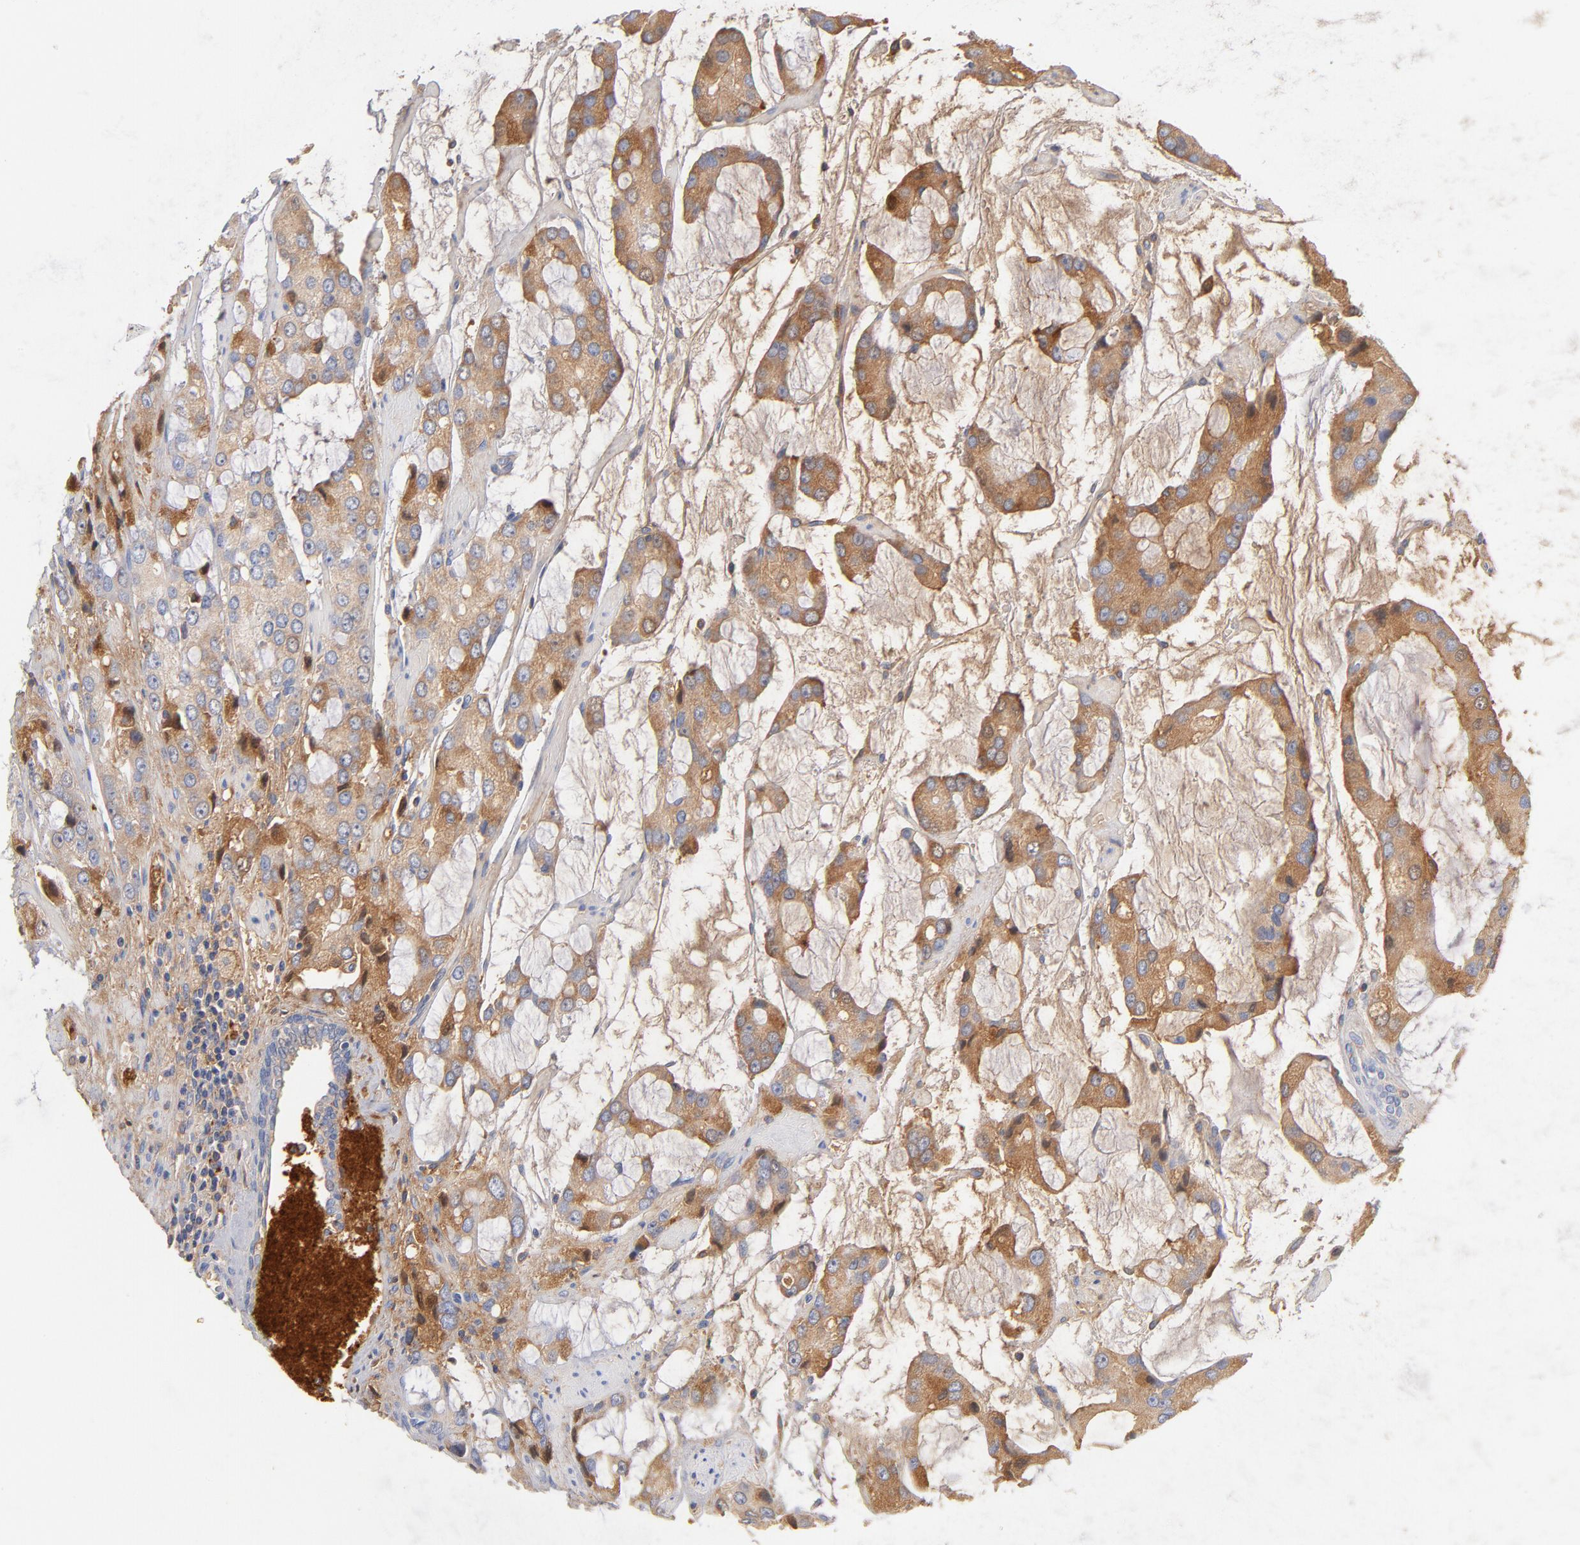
{"staining": {"intensity": "moderate", "quantity": ">75%", "location": "cytoplasmic/membranous"}, "tissue": "prostate cancer", "cell_type": "Tumor cells", "image_type": "cancer", "snomed": [{"axis": "morphology", "description": "Adenocarcinoma, High grade"}, {"axis": "topography", "description": "Prostate"}], "caption": "A micrograph showing moderate cytoplasmic/membranous staining in about >75% of tumor cells in prostate cancer (adenocarcinoma (high-grade)), as visualized by brown immunohistochemical staining.", "gene": "C3", "patient": {"sex": "male", "age": 67}}